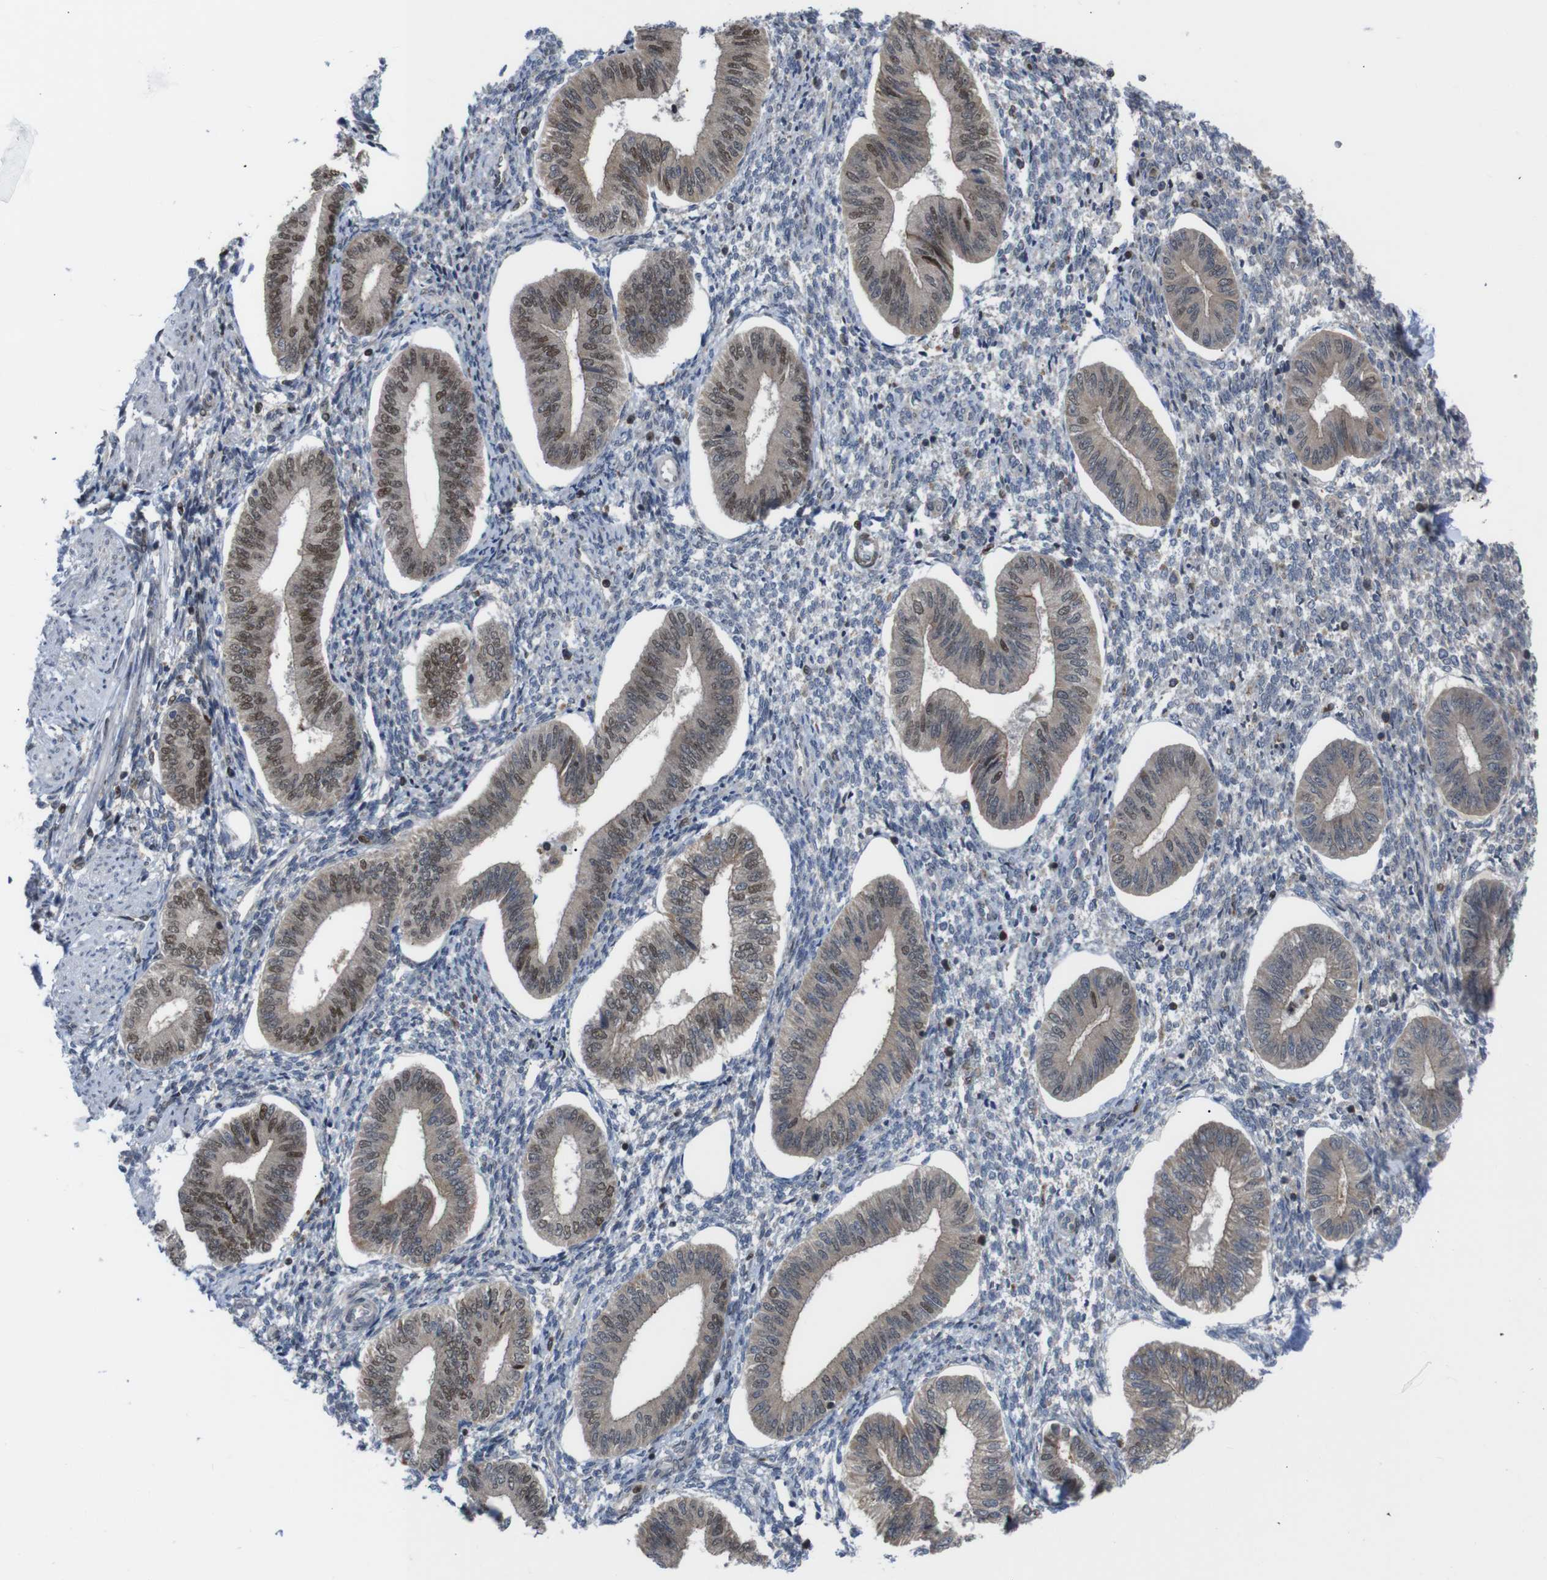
{"staining": {"intensity": "negative", "quantity": "none", "location": "none"}, "tissue": "endometrium", "cell_type": "Cells in endometrial stroma", "image_type": "normal", "snomed": [{"axis": "morphology", "description": "Normal tissue, NOS"}, {"axis": "topography", "description": "Endometrium"}], "caption": "An image of endometrium stained for a protein shows no brown staining in cells in endometrial stroma. (DAB immunohistochemistry (IHC), high magnification).", "gene": "PTPN1", "patient": {"sex": "female", "age": 50}}